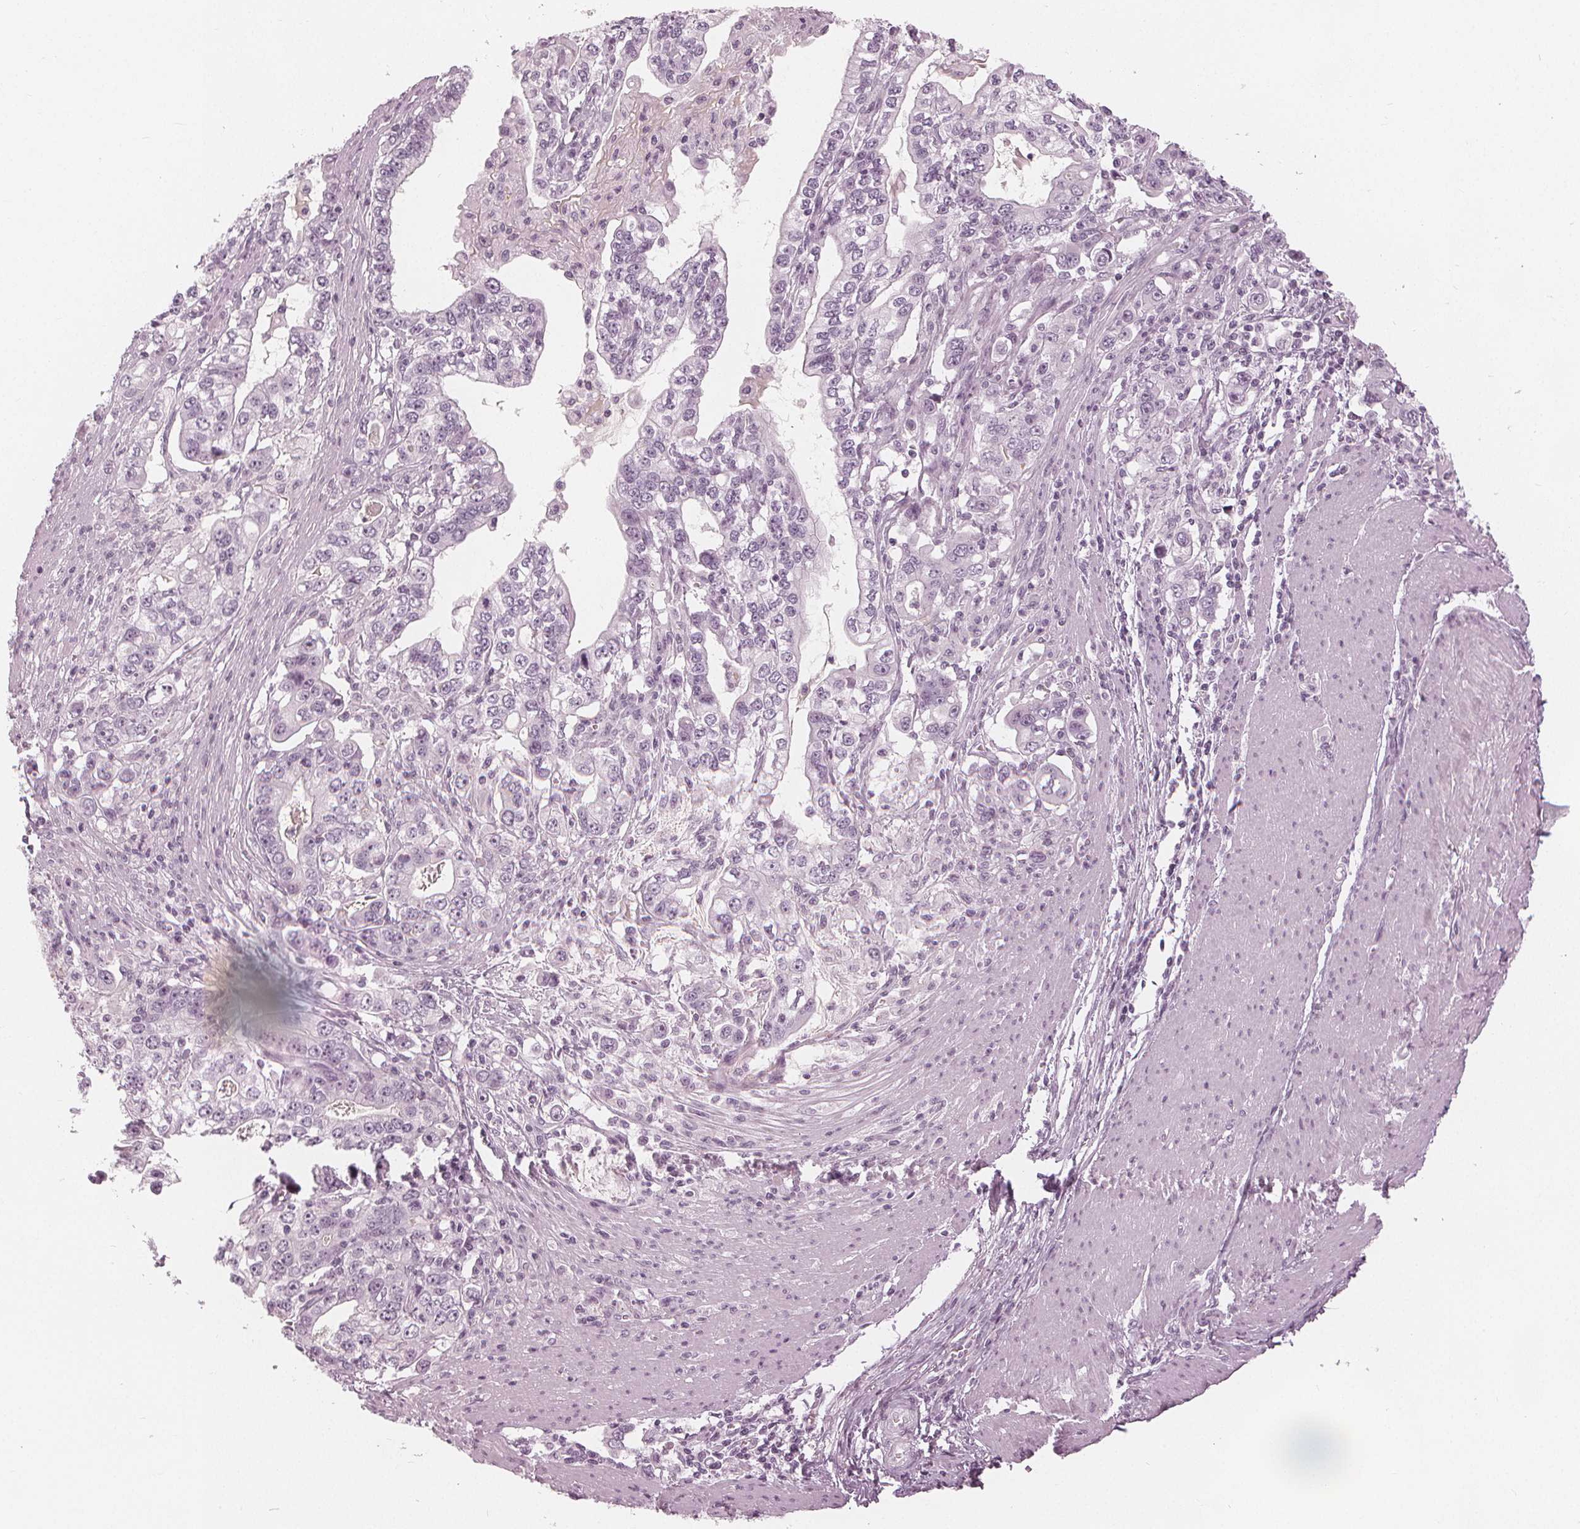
{"staining": {"intensity": "negative", "quantity": "none", "location": "none"}, "tissue": "stomach cancer", "cell_type": "Tumor cells", "image_type": "cancer", "snomed": [{"axis": "morphology", "description": "Adenocarcinoma, NOS"}, {"axis": "topography", "description": "Stomach, lower"}], "caption": "Stomach cancer stained for a protein using IHC demonstrates no expression tumor cells.", "gene": "PAEP", "patient": {"sex": "female", "age": 72}}